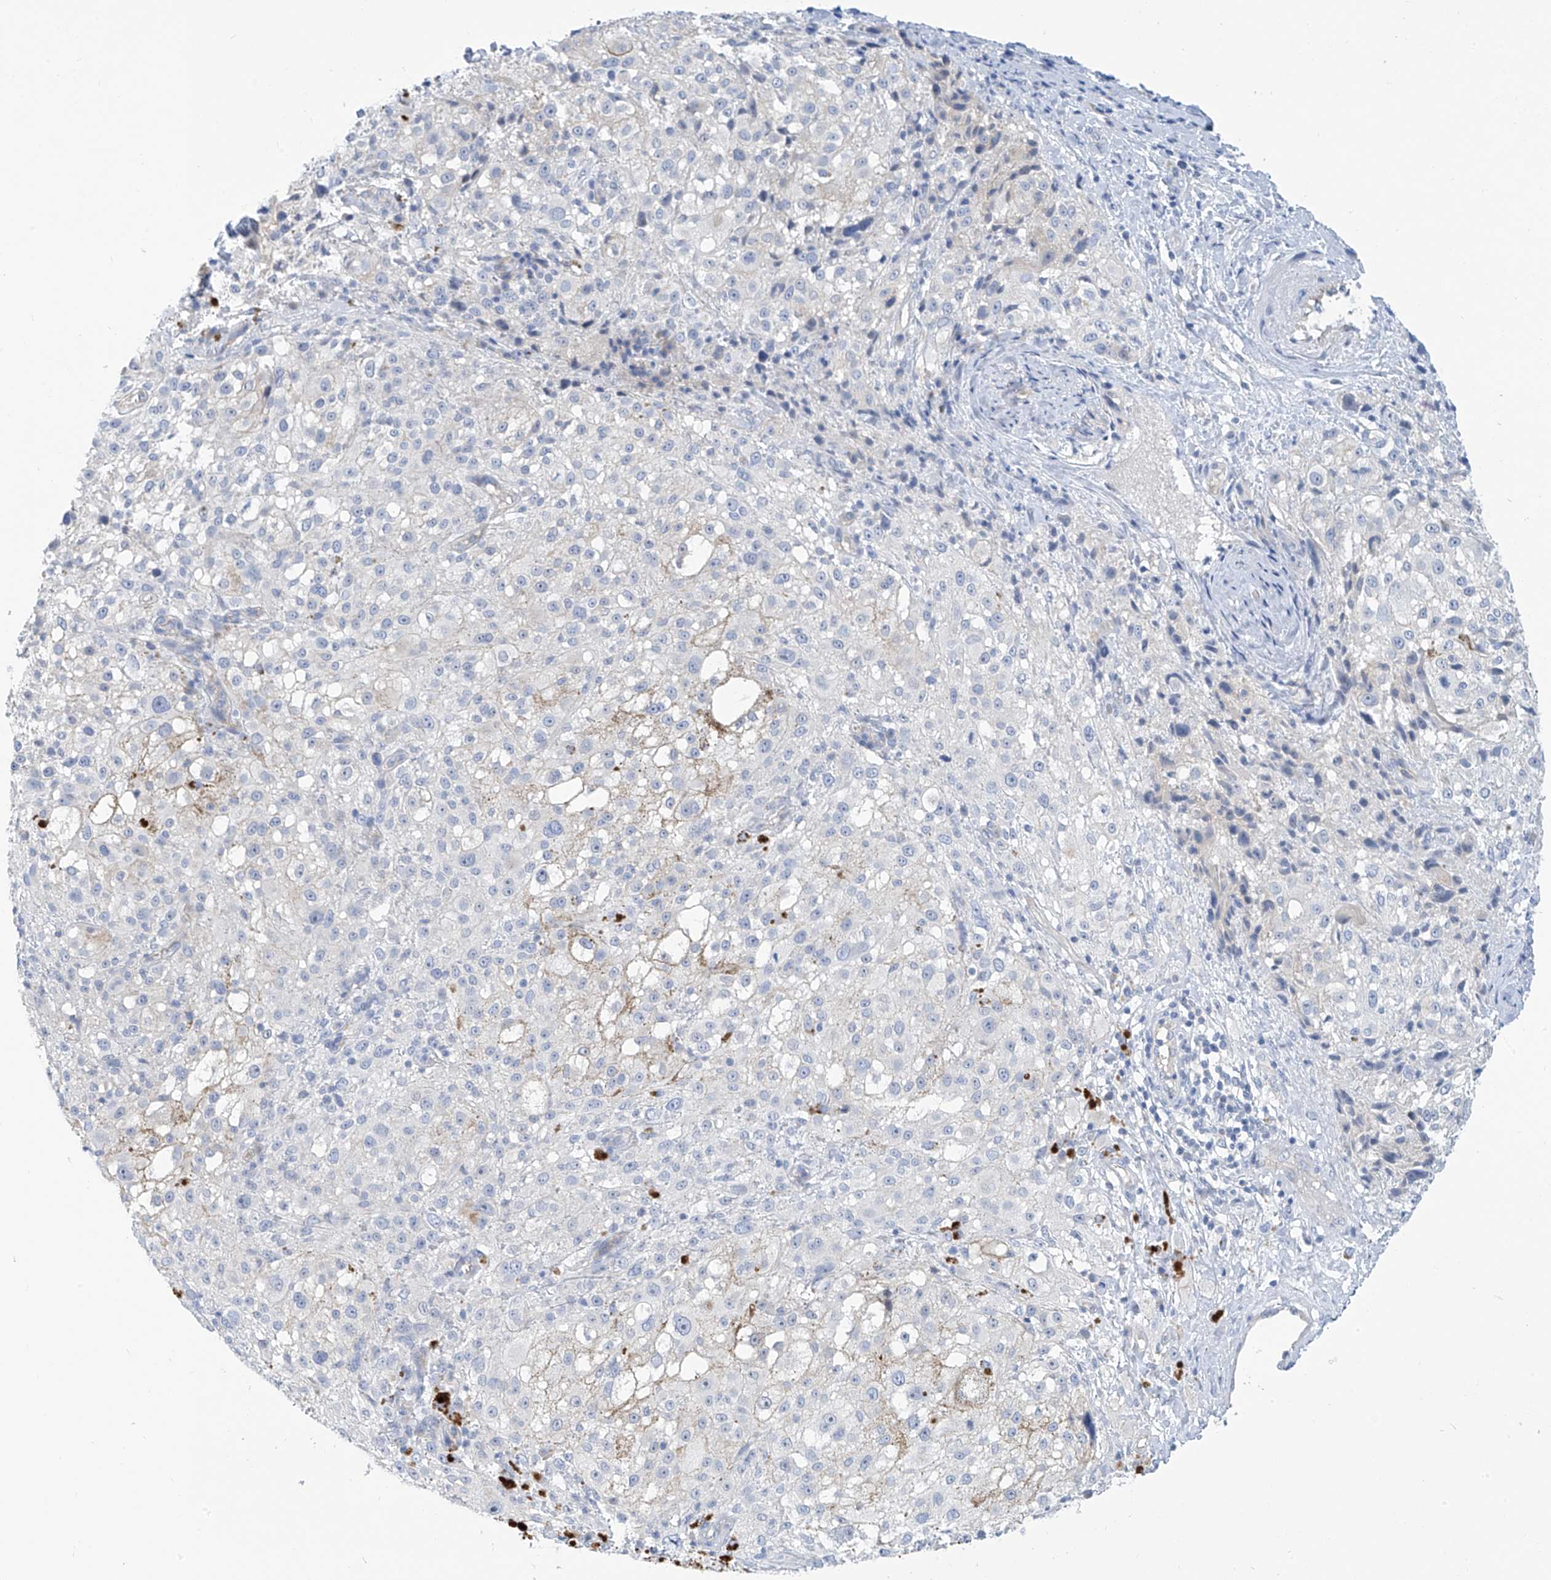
{"staining": {"intensity": "negative", "quantity": "none", "location": "none"}, "tissue": "melanoma", "cell_type": "Tumor cells", "image_type": "cancer", "snomed": [{"axis": "morphology", "description": "Necrosis, NOS"}, {"axis": "morphology", "description": "Malignant melanoma, NOS"}, {"axis": "topography", "description": "Skin"}], "caption": "Photomicrograph shows no protein positivity in tumor cells of malignant melanoma tissue. (Immunohistochemistry (ihc), brightfield microscopy, high magnification).", "gene": "PIK3C2B", "patient": {"sex": "female", "age": 87}}